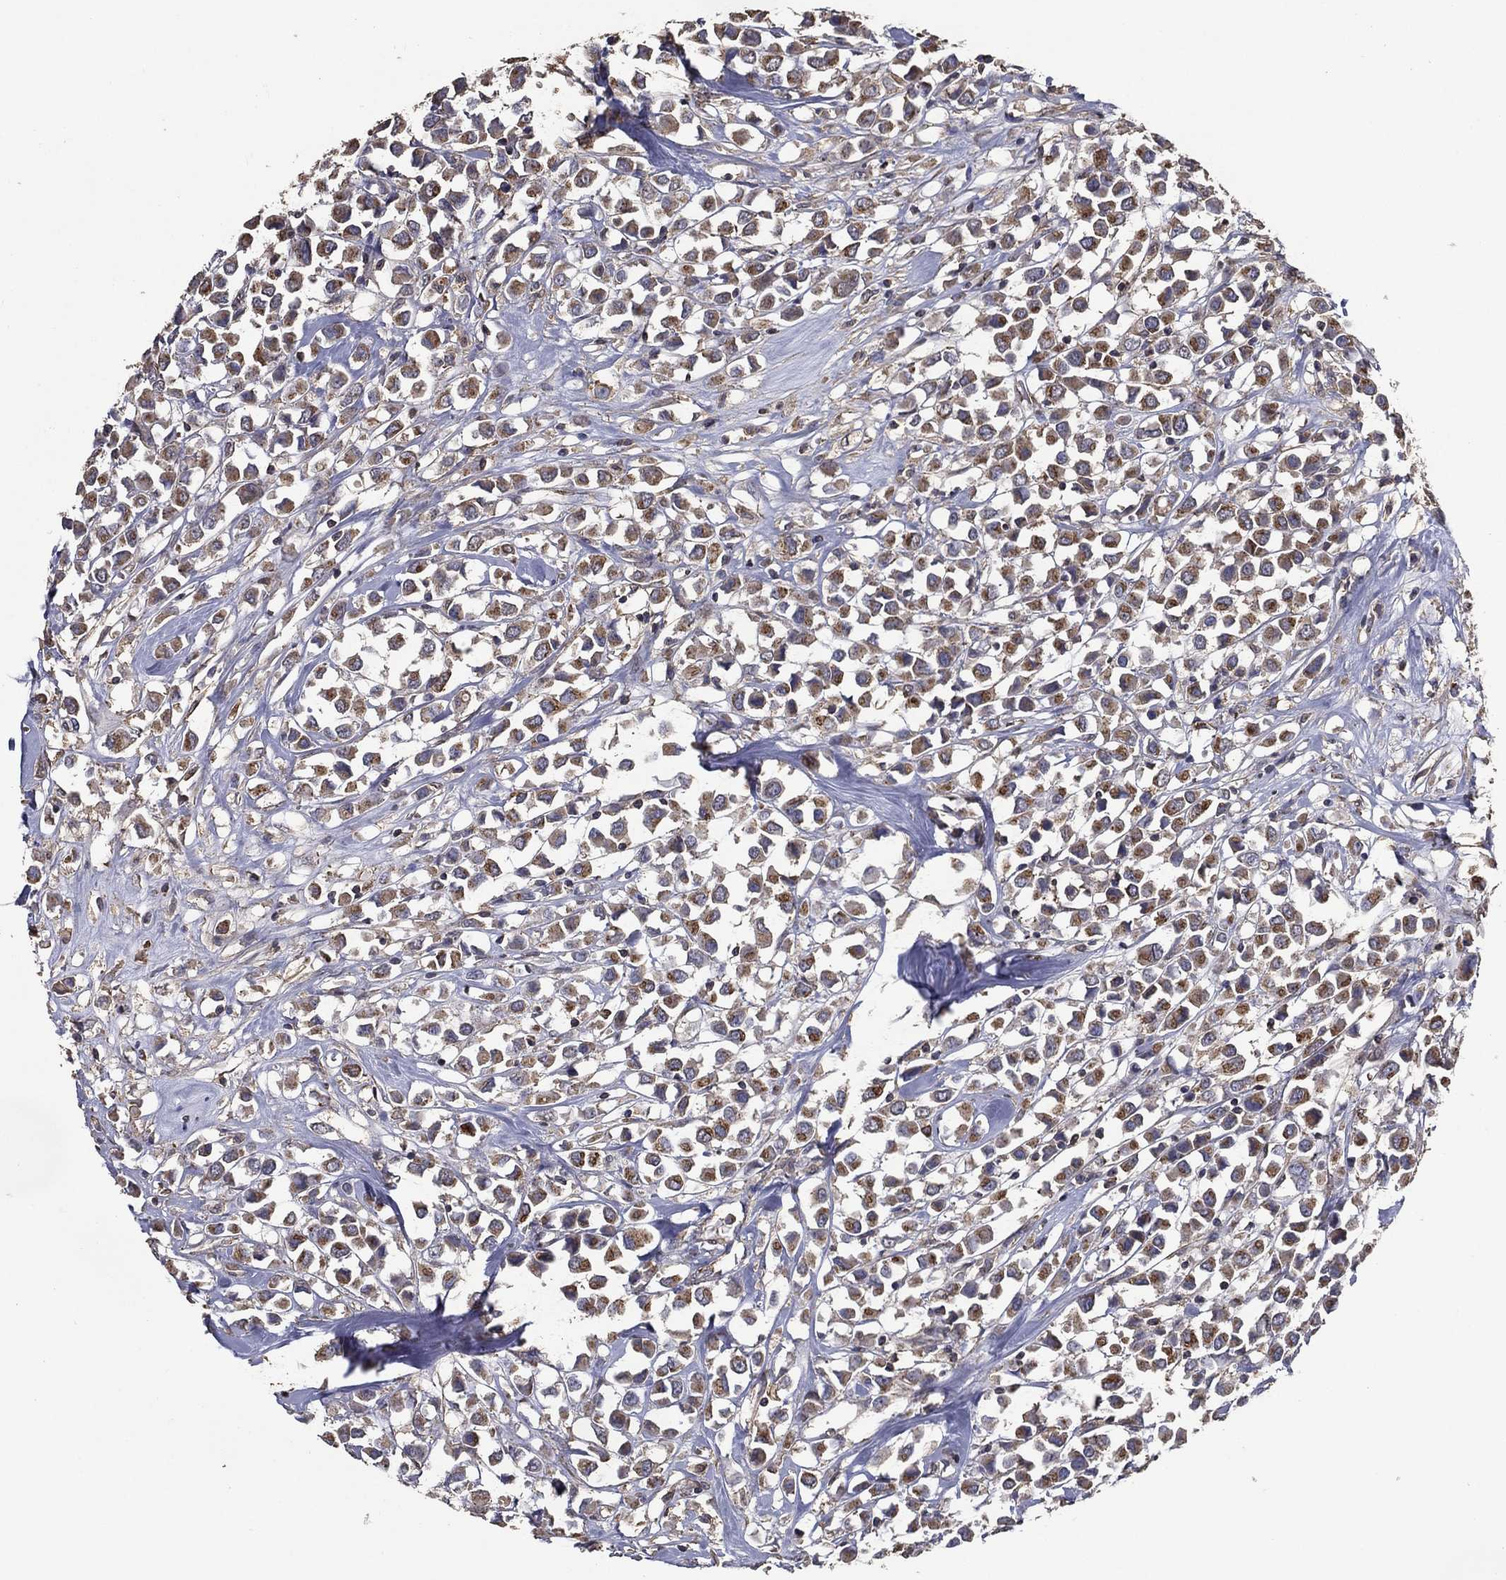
{"staining": {"intensity": "moderate", "quantity": "25%-75%", "location": "cytoplasmic/membranous"}, "tissue": "breast cancer", "cell_type": "Tumor cells", "image_type": "cancer", "snomed": [{"axis": "morphology", "description": "Duct carcinoma"}, {"axis": "topography", "description": "Breast"}], "caption": "Breast invasive ductal carcinoma stained with a protein marker shows moderate staining in tumor cells.", "gene": "GPR183", "patient": {"sex": "female", "age": 61}}